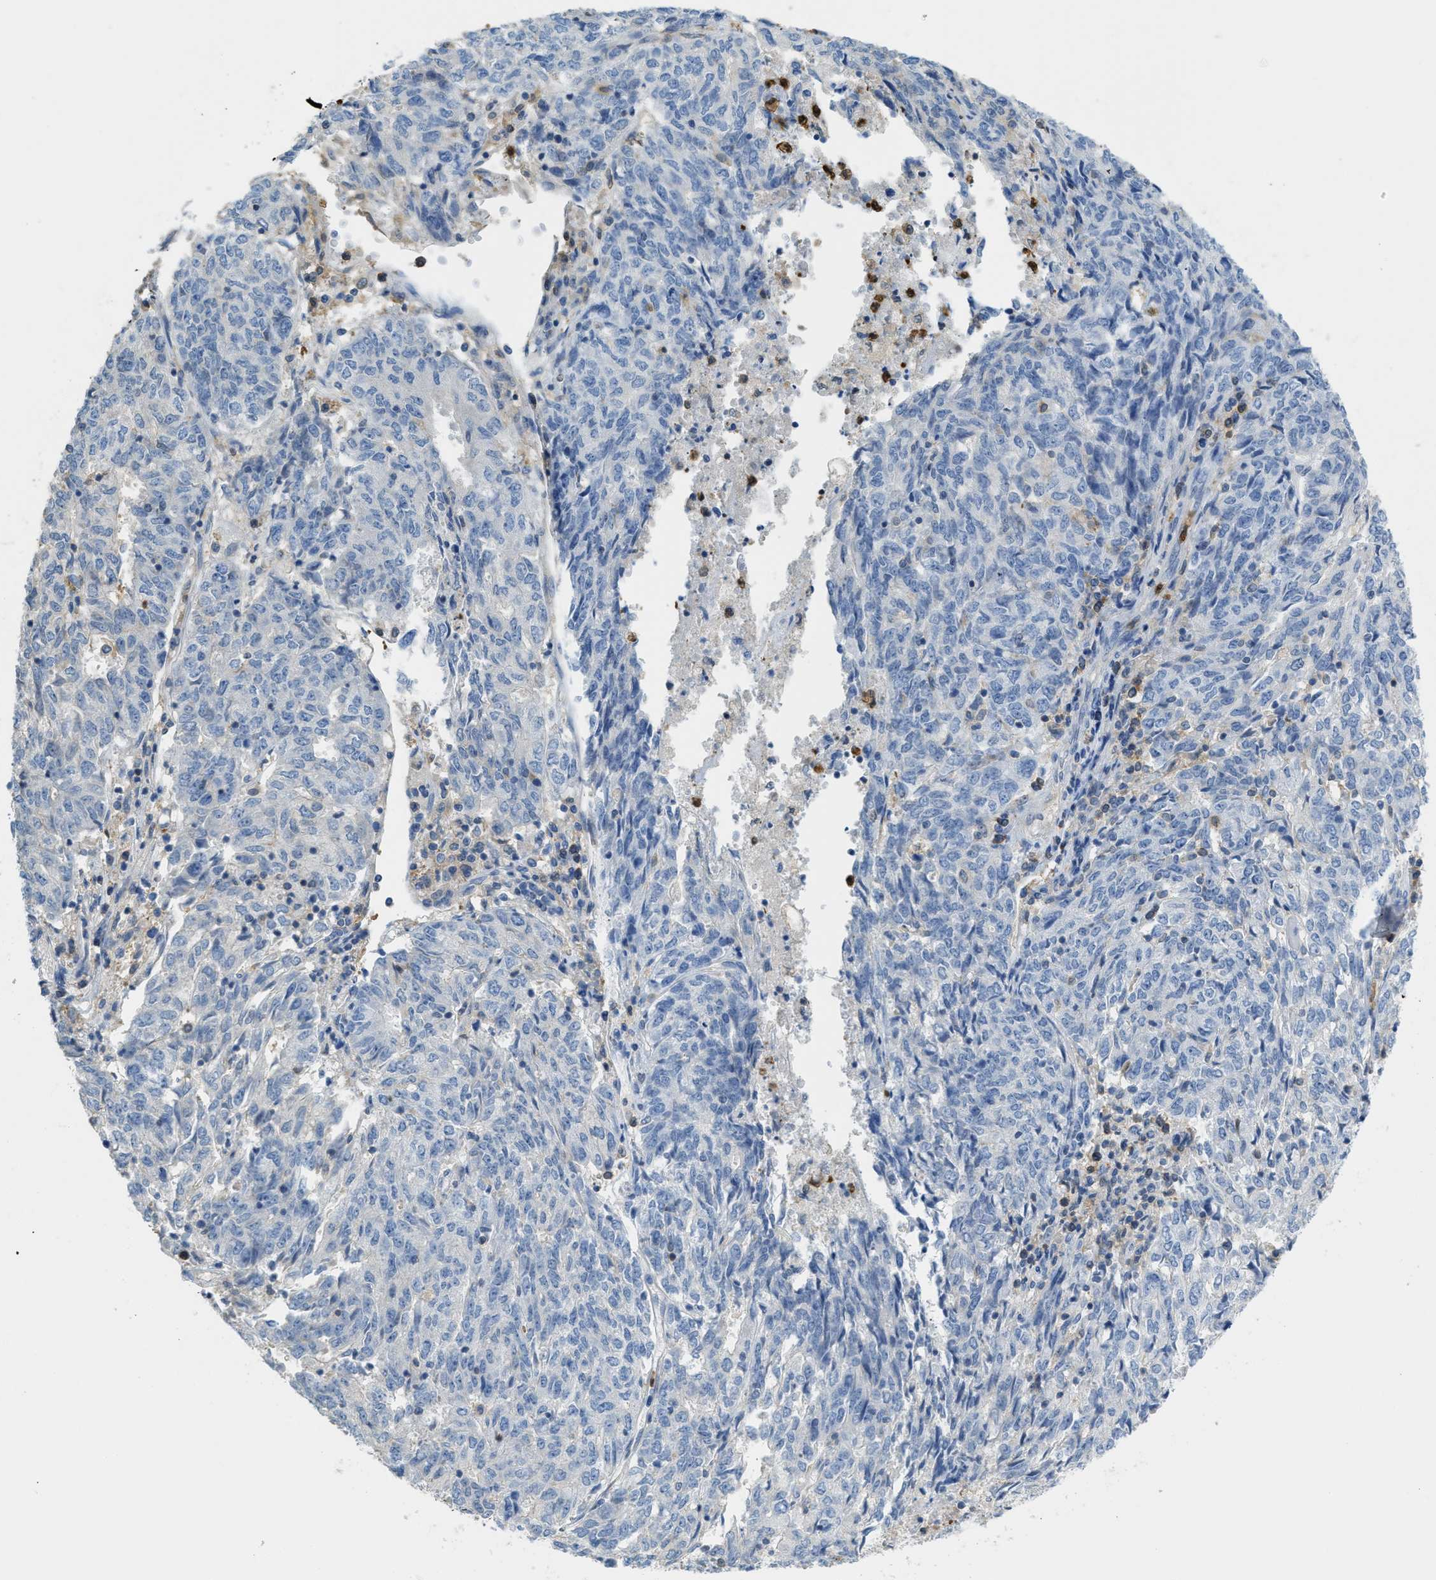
{"staining": {"intensity": "negative", "quantity": "none", "location": "none"}, "tissue": "endometrial cancer", "cell_type": "Tumor cells", "image_type": "cancer", "snomed": [{"axis": "morphology", "description": "Adenocarcinoma, NOS"}, {"axis": "topography", "description": "Endometrium"}], "caption": "The micrograph exhibits no staining of tumor cells in adenocarcinoma (endometrial).", "gene": "SERPINB1", "patient": {"sex": "female", "age": 80}}